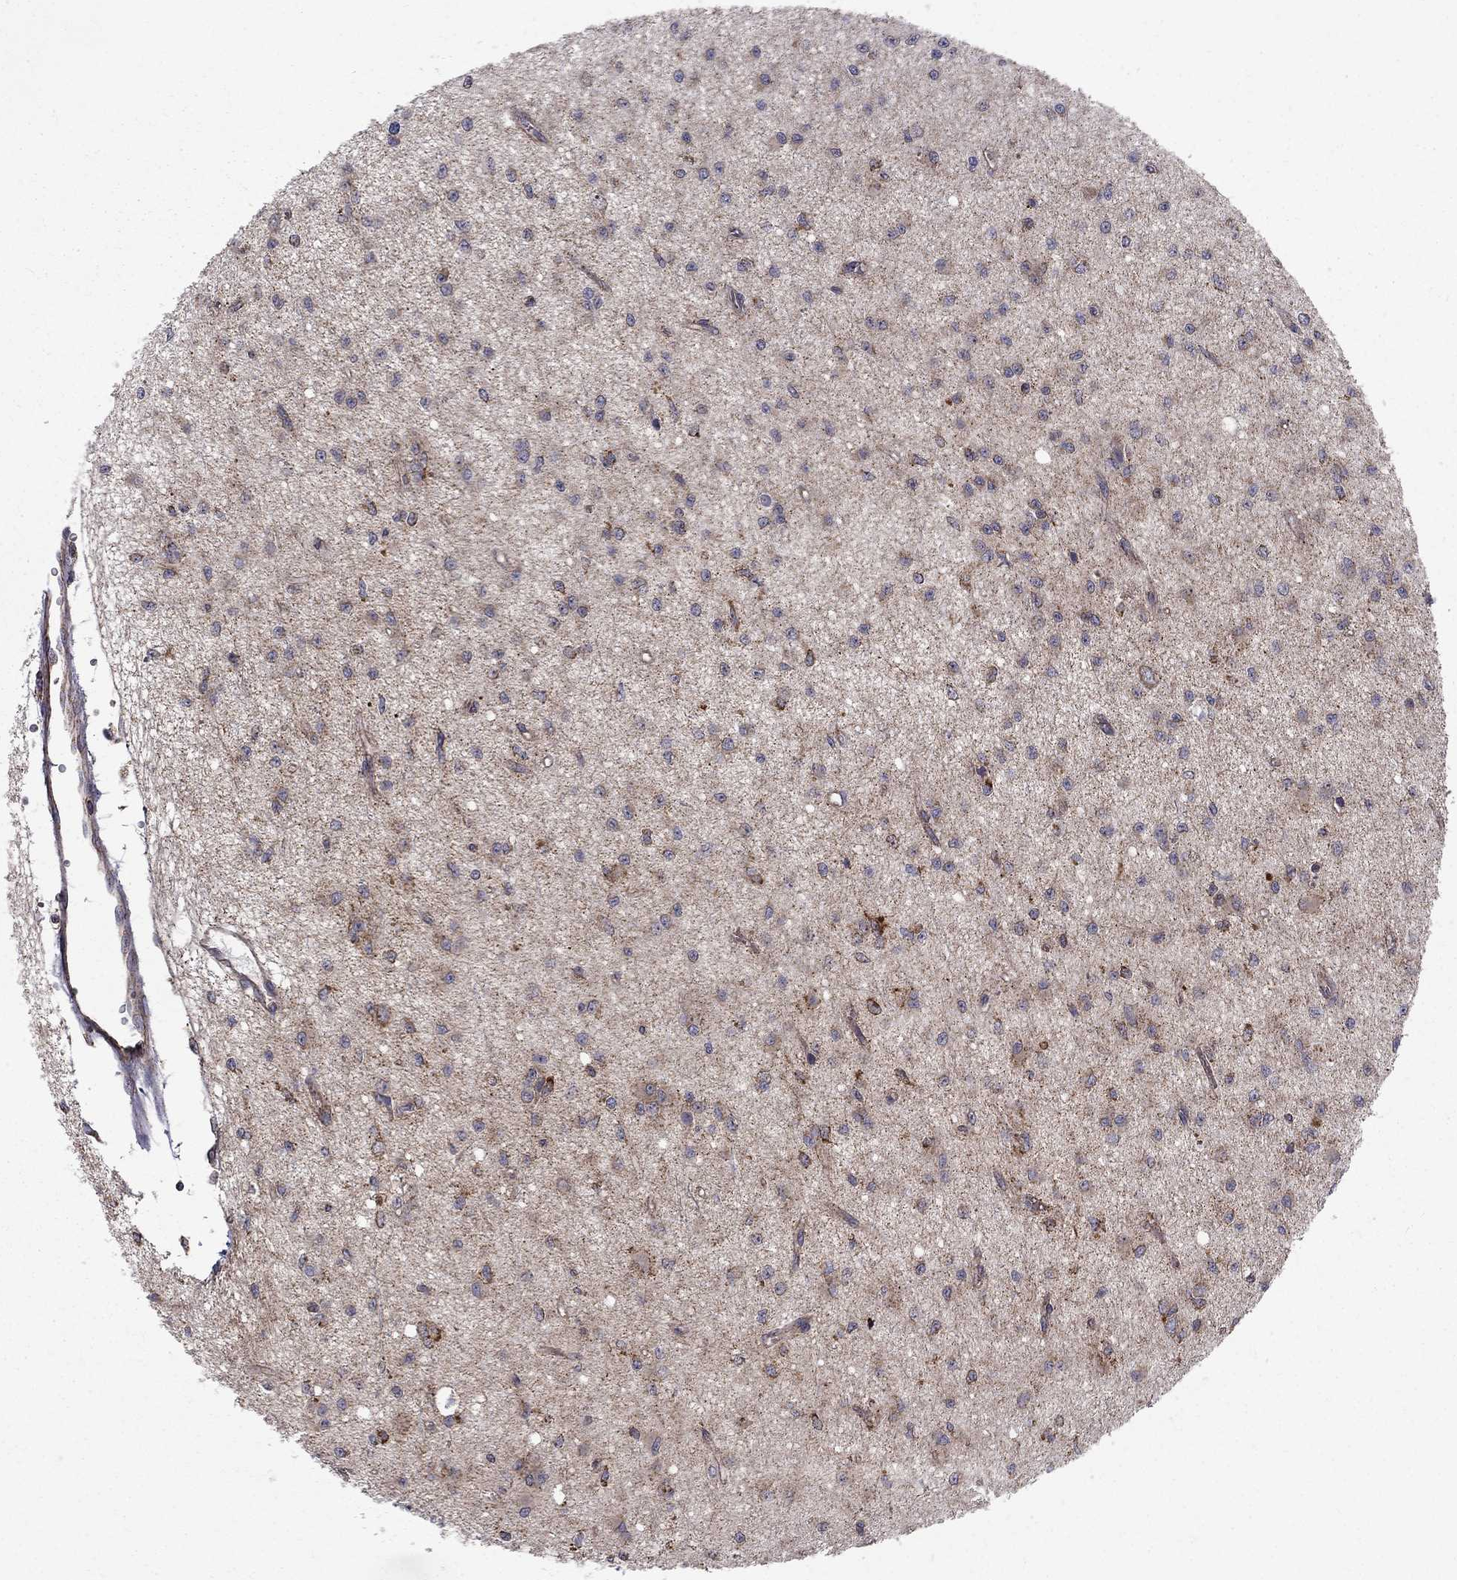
{"staining": {"intensity": "strong", "quantity": "25%-75%", "location": "cytoplasmic/membranous"}, "tissue": "glioma", "cell_type": "Tumor cells", "image_type": "cancer", "snomed": [{"axis": "morphology", "description": "Glioma, malignant, Low grade"}, {"axis": "topography", "description": "Brain"}], "caption": "A brown stain shows strong cytoplasmic/membranous positivity of a protein in human malignant low-grade glioma tumor cells.", "gene": "ALDH1B1", "patient": {"sex": "female", "age": 45}}